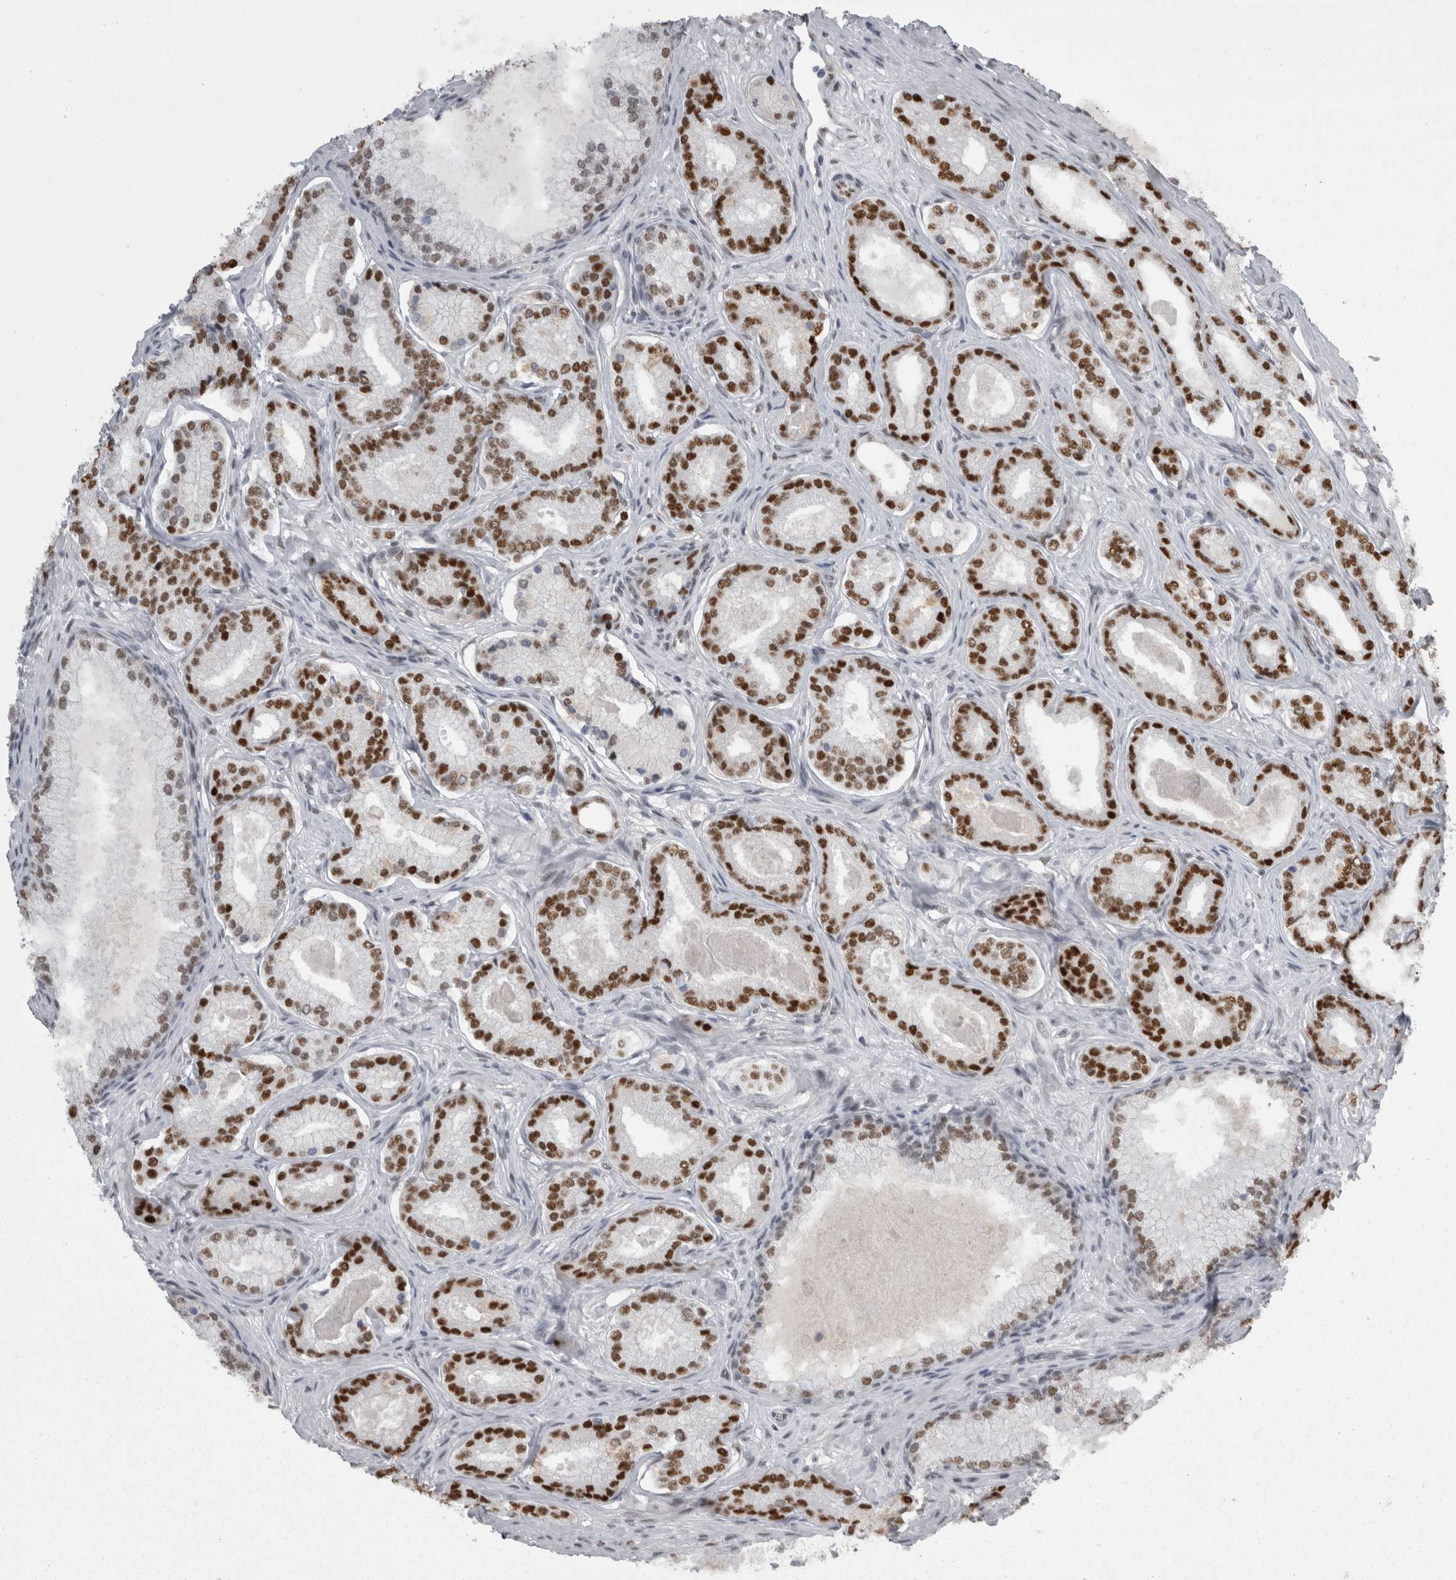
{"staining": {"intensity": "strong", "quantity": ">75%", "location": "nuclear"}, "tissue": "prostate cancer", "cell_type": "Tumor cells", "image_type": "cancer", "snomed": [{"axis": "morphology", "description": "Adenocarcinoma, Low grade"}, {"axis": "topography", "description": "Prostate"}], "caption": "Immunohistochemical staining of human prostate low-grade adenocarcinoma exhibits strong nuclear protein positivity in approximately >75% of tumor cells.", "gene": "C1orf54", "patient": {"sex": "male", "age": 70}}